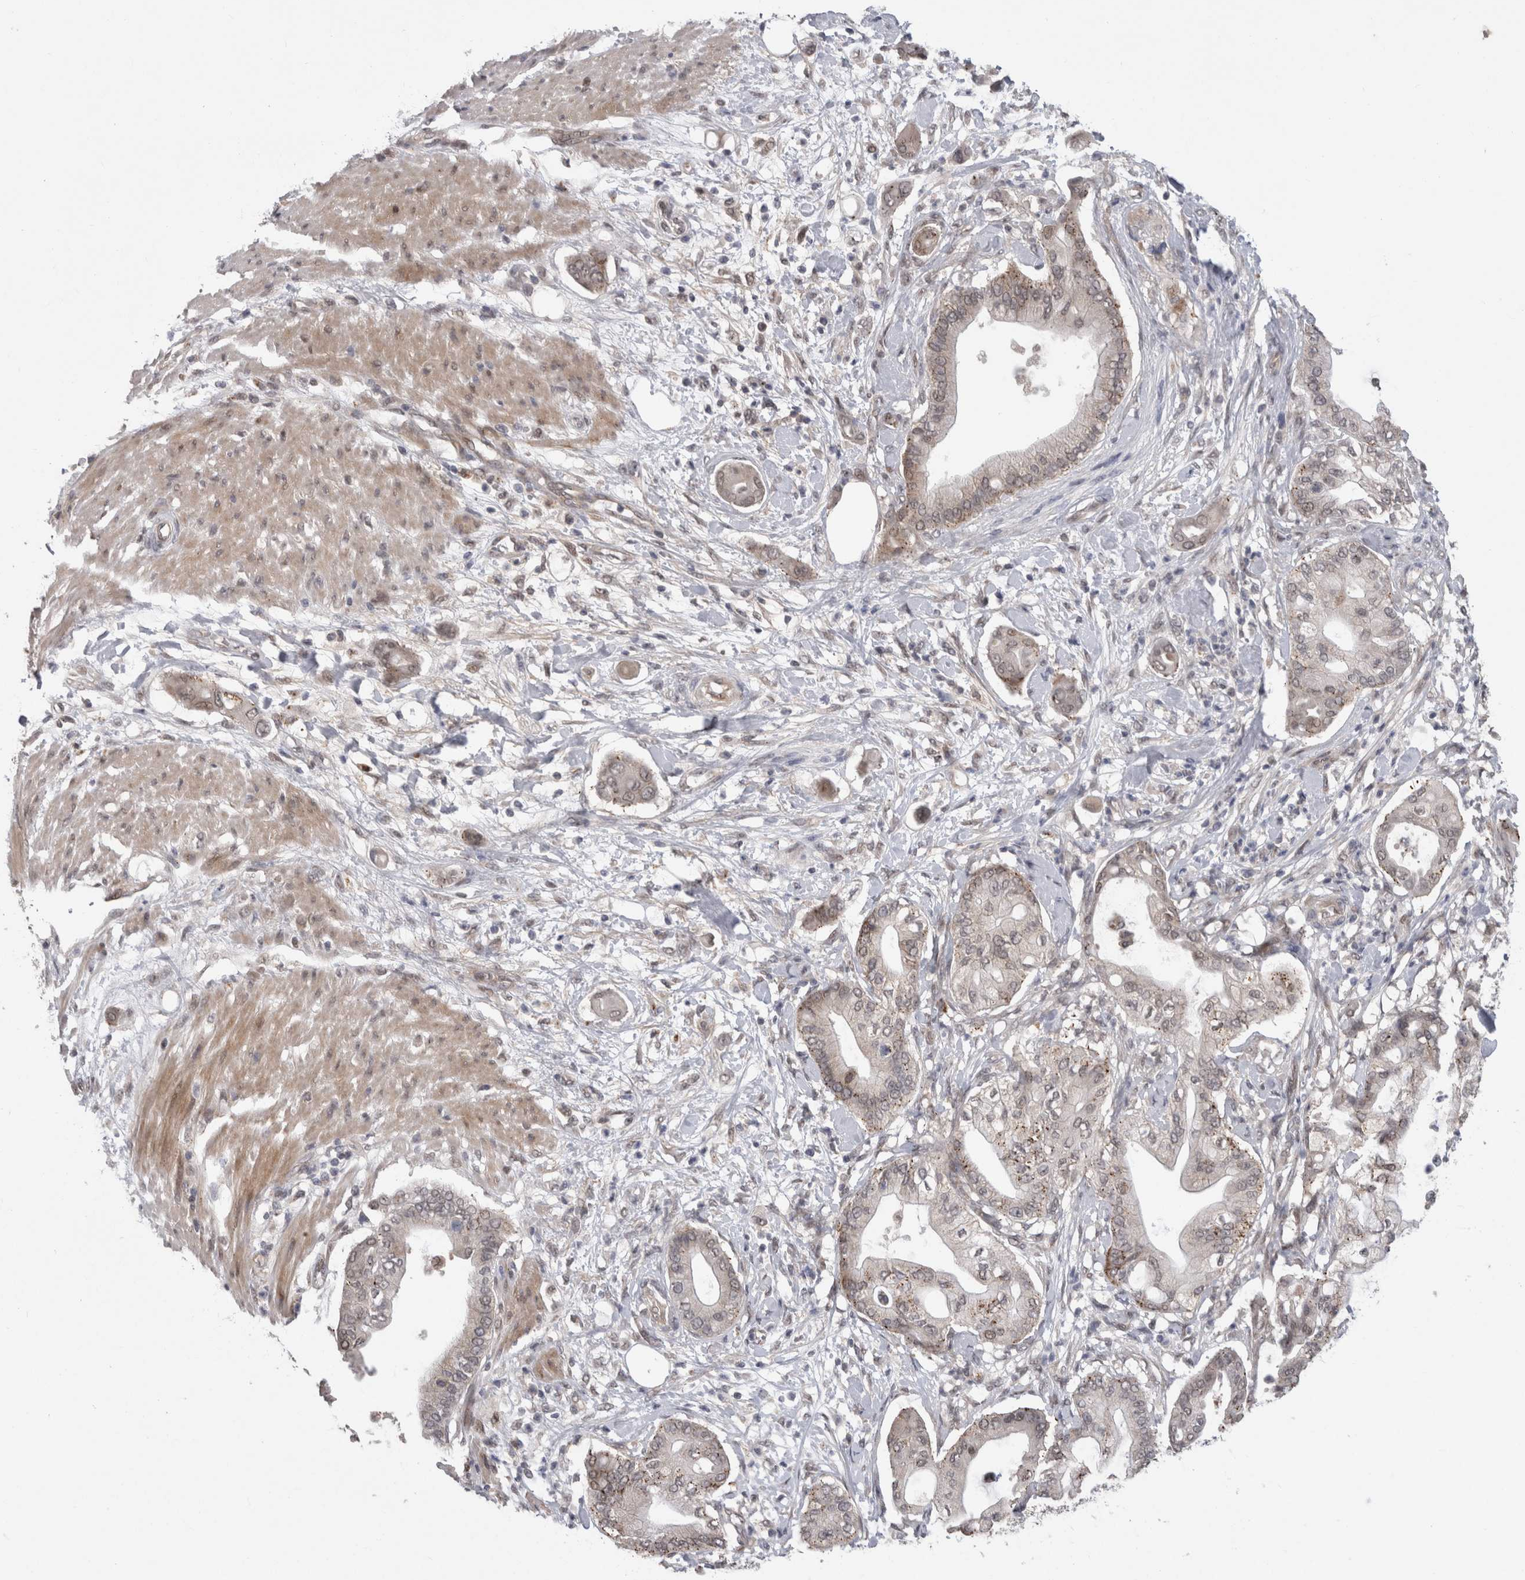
{"staining": {"intensity": "weak", "quantity": "<25%", "location": "cytoplasmic/membranous"}, "tissue": "pancreatic cancer", "cell_type": "Tumor cells", "image_type": "cancer", "snomed": [{"axis": "morphology", "description": "Adenocarcinoma, NOS"}, {"axis": "morphology", "description": "Adenocarcinoma, metastatic, NOS"}, {"axis": "topography", "description": "Lymph node"}, {"axis": "topography", "description": "Pancreas"}, {"axis": "topography", "description": "Duodenum"}], "caption": "Tumor cells are negative for brown protein staining in pancreatic cancer.", "gene": "MTBP", "patient": {"sex": "female", "age": 64}}